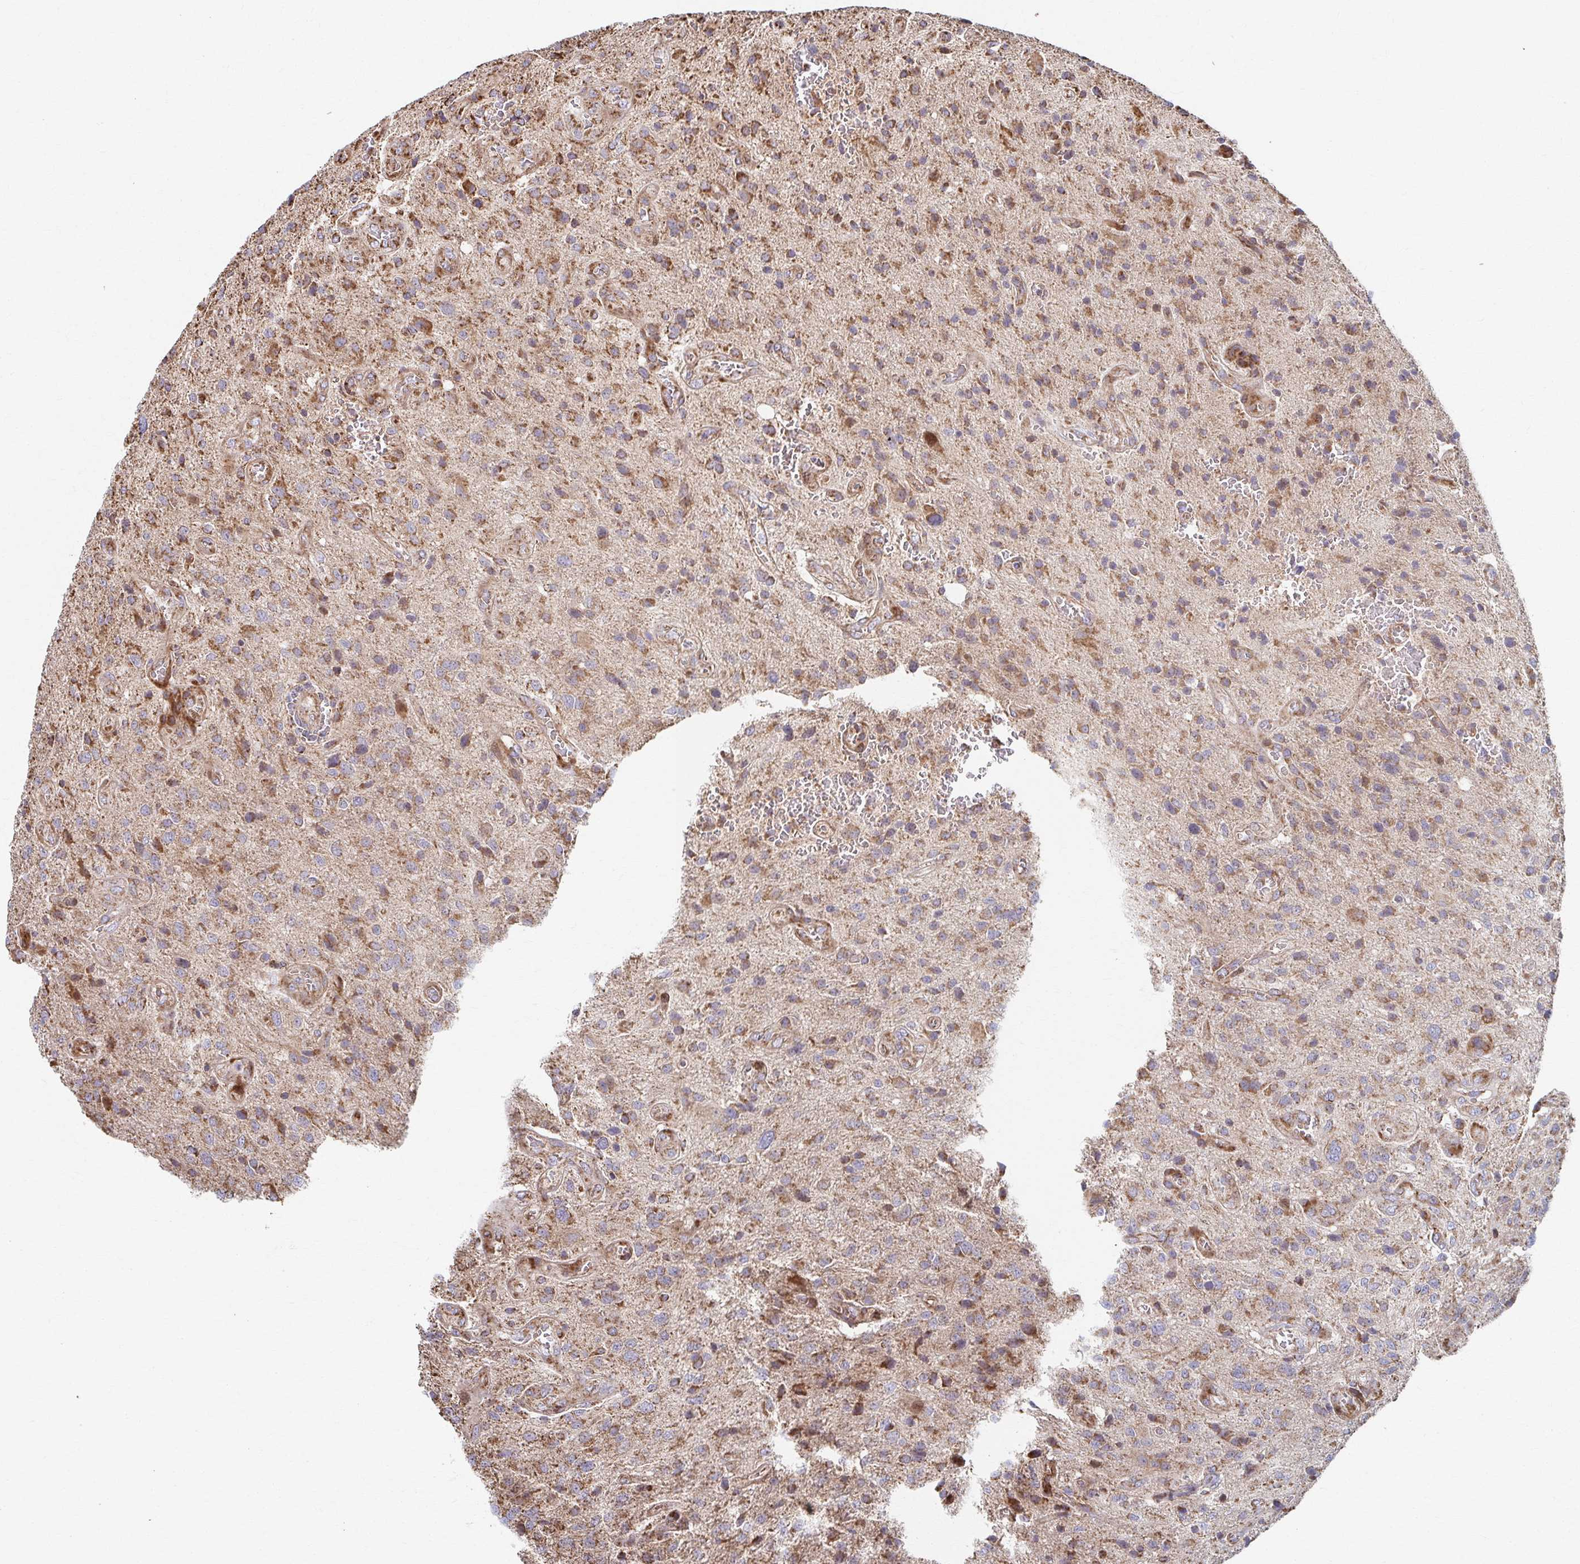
{"staining": {"intensity": "moderate", "quantity": "25%-75%", "location": "cytoplasmic/membranous"}, "tissue": "glioma", "cell_type": "Tumor cells", "image_type": "cancer", "snomed": [{"axis": "morphology", "description": "Glioma, malignant, Low grade"}, {"axis": "topography", "description": "Brain"}], "caption": "Tumor cells show medium levels of moderate cytoplasmic/membranous positivity in about 25%-75% of cells in malignant glioma (low-grade).", "gene": "SAT1", "patient": {"sex": "male", "age": 66}}